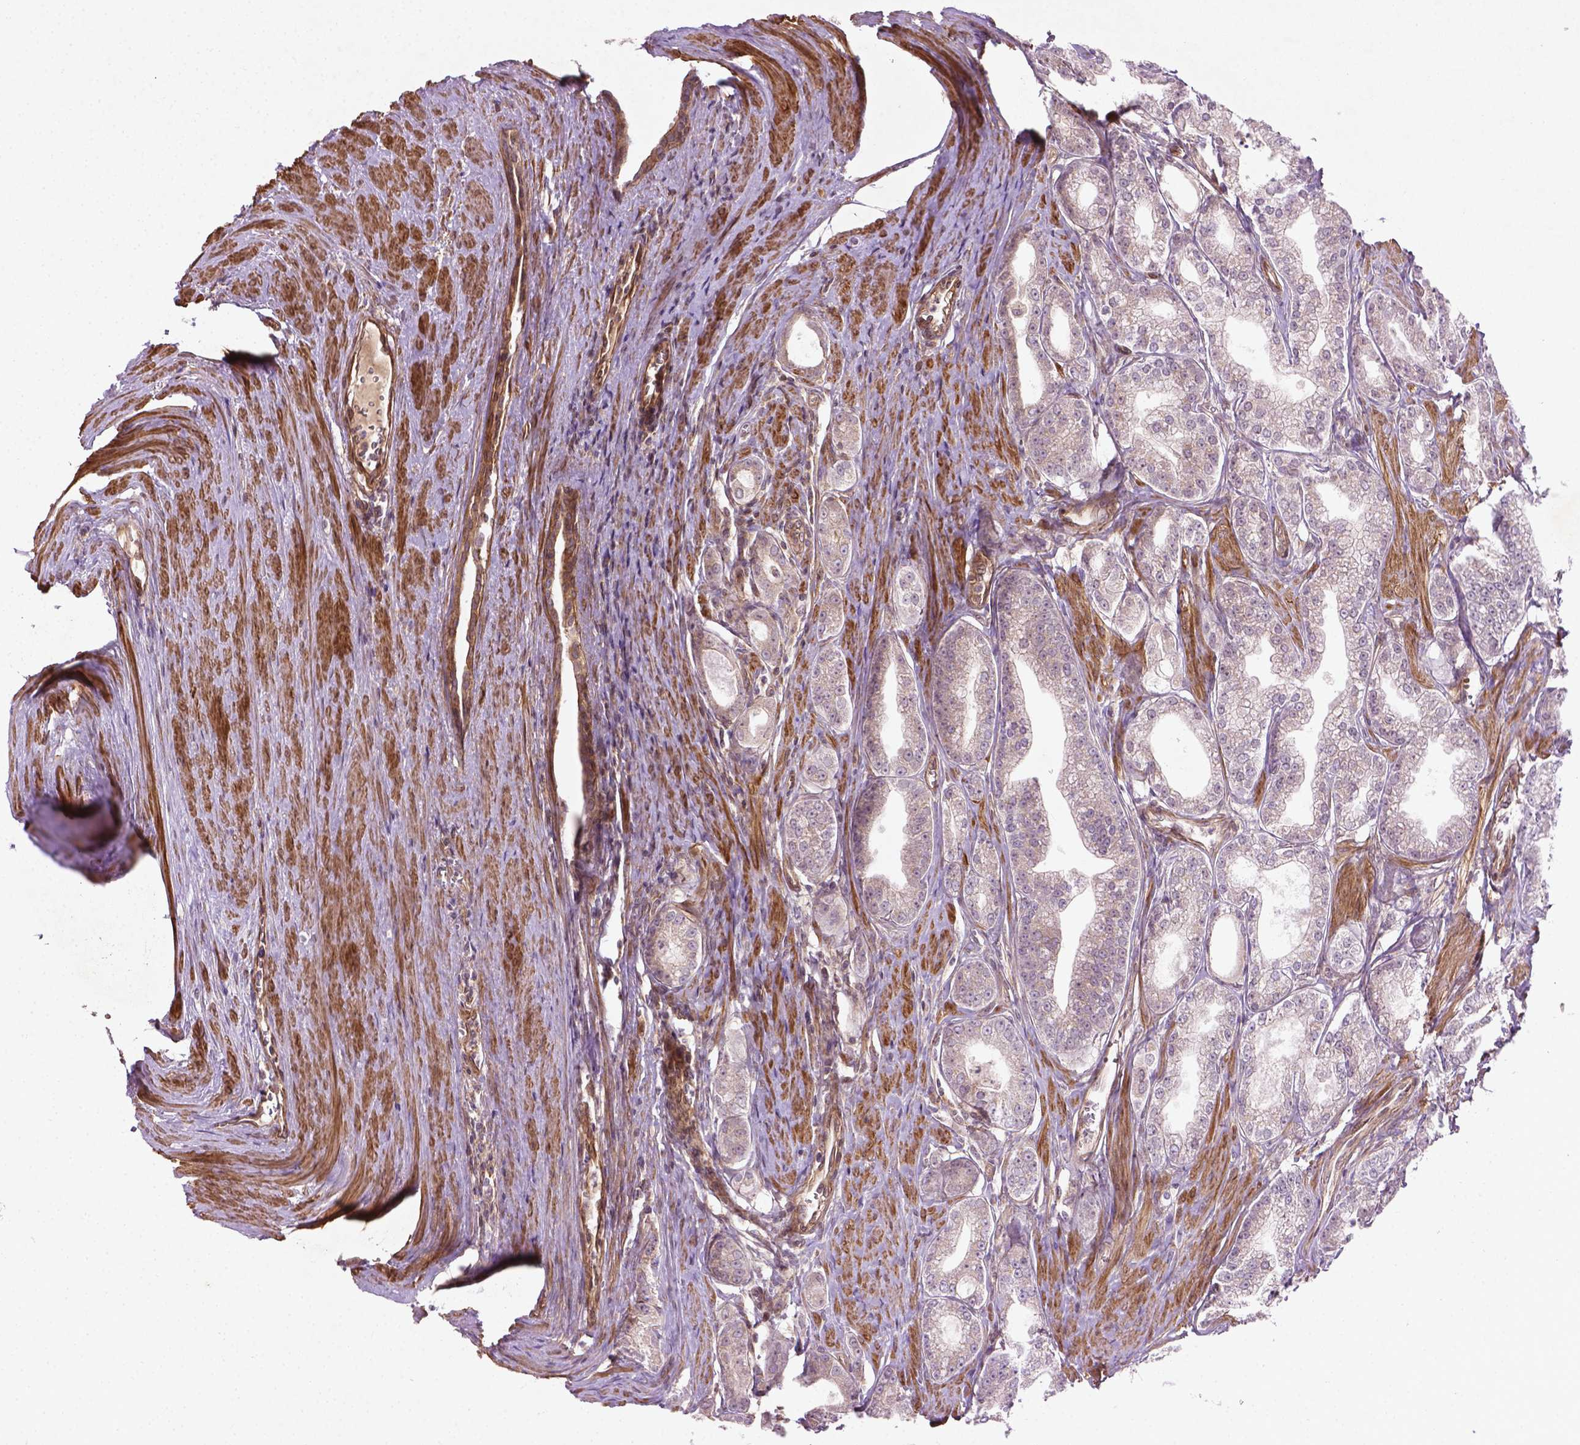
{"staining": {"intensity": "negative", "quantity": "none", "location": "none"}, "tissue": "prostate cancer", "cell_type": "Tumor cells", "image_type": "cancer", "snomed": [{"axis": "morphology", "description": "Adenocarcinoma, NOS"}, {"axis": "topography", "description": "Prostate"}], "caption": "Immunohistochemistry image of adenocarcinoma (prostate) stained for a protein (brown), which demonstrates no positivity in tumor cells.", "gene": "TCHP", "patient": {"sex": "male", "age": 71}}